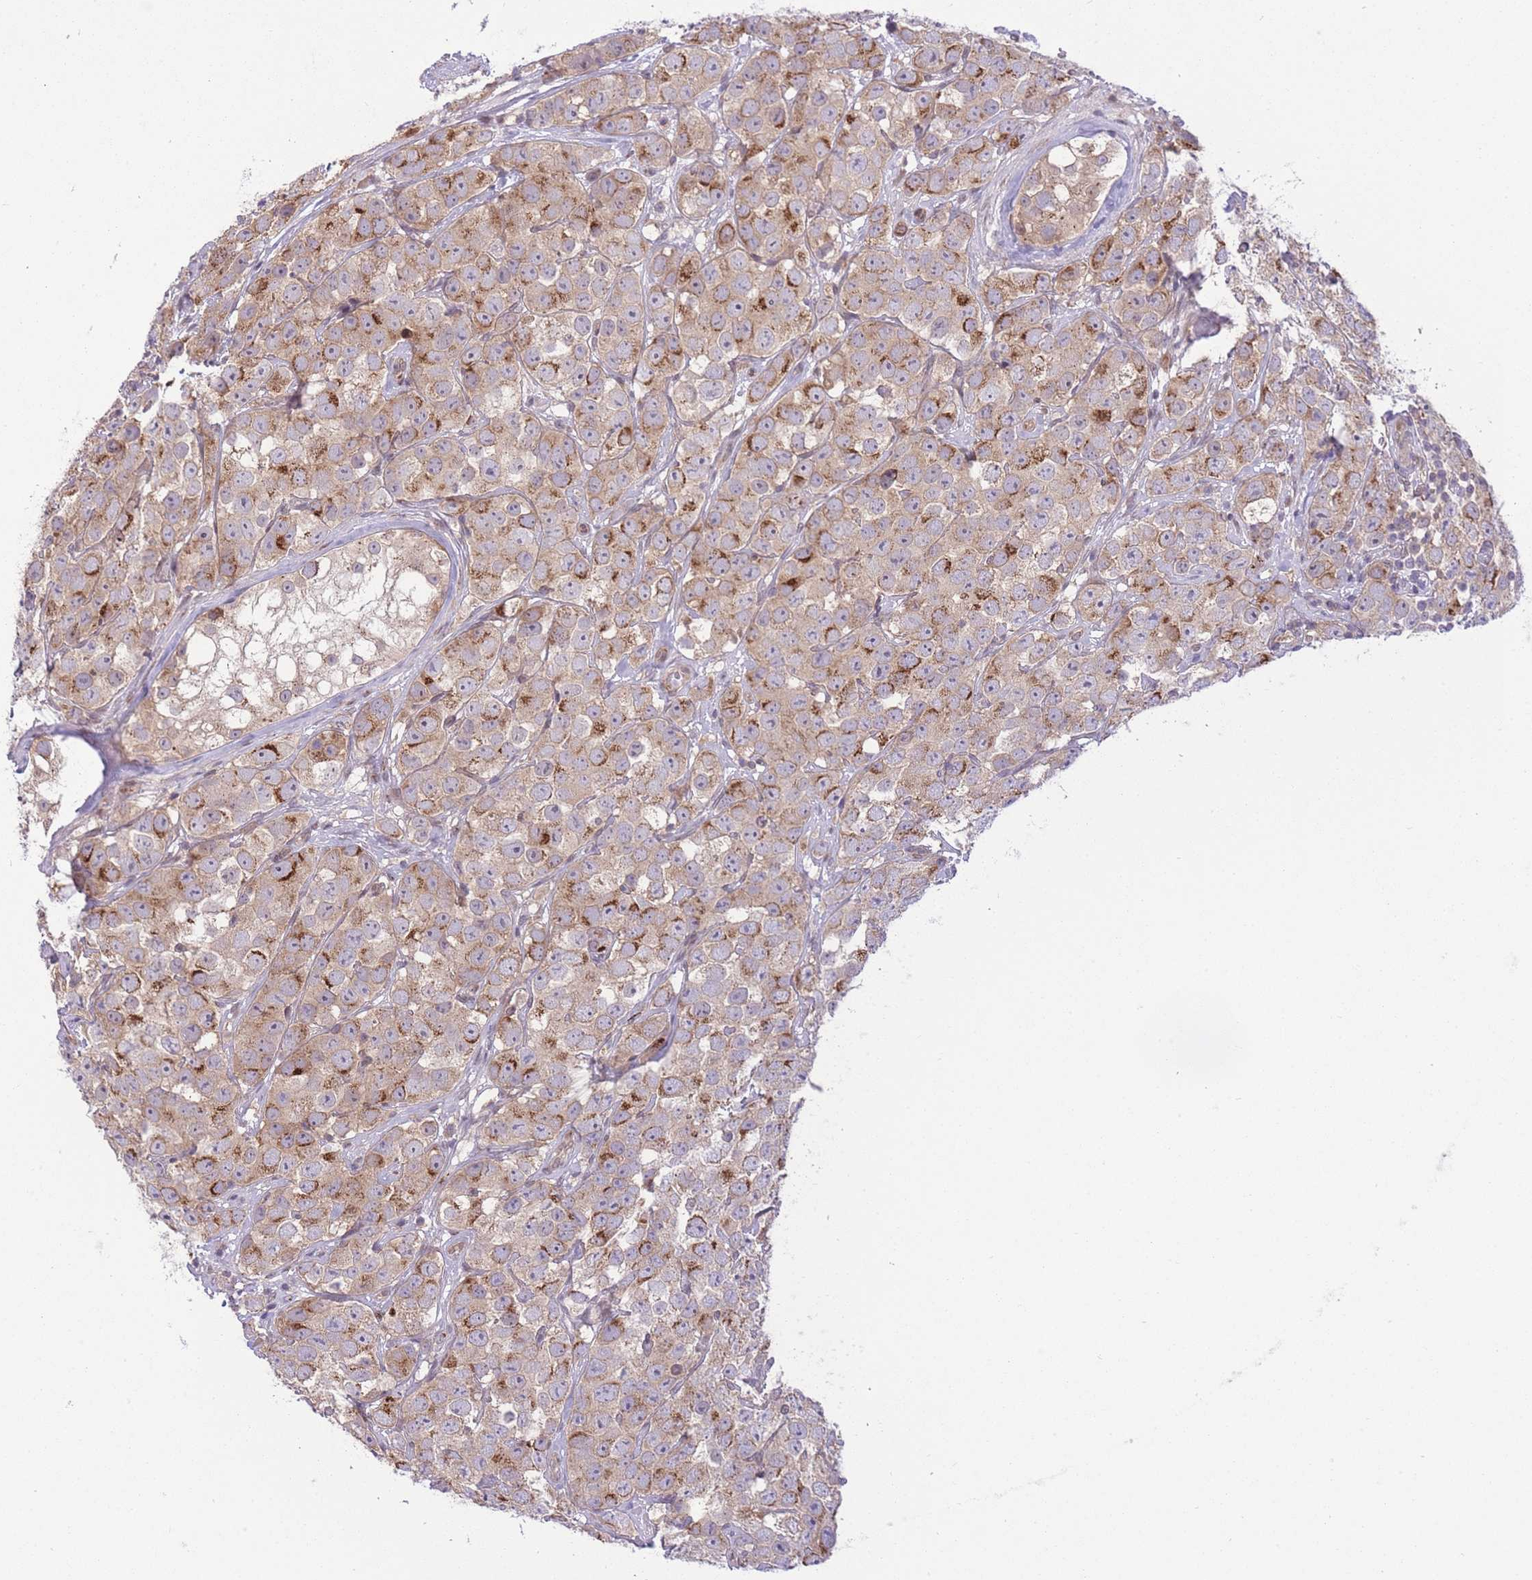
{"staining": {"intensity": "strong", "quantity": "25%-75%", "location": "cytoplasmic/membranous"}, "tissue": "testis cancer", "cell_type": "Tumor cells", "image_type": "cancer", "snomed": [{"axis": "morphology", "description": "Seminoma, NOS"}, {"axis": "topography", "description": "Testis"}], "caption": "Immunohistochemistry micrograph of human testis seminoma stained for a protein (brown), which reveals high levels of strong cytoplasmic/membranous staining in approximately 25%-75% of tumor cells.", "gene": "ZBED5", "patient": {"sex": "male", "age": 28}}